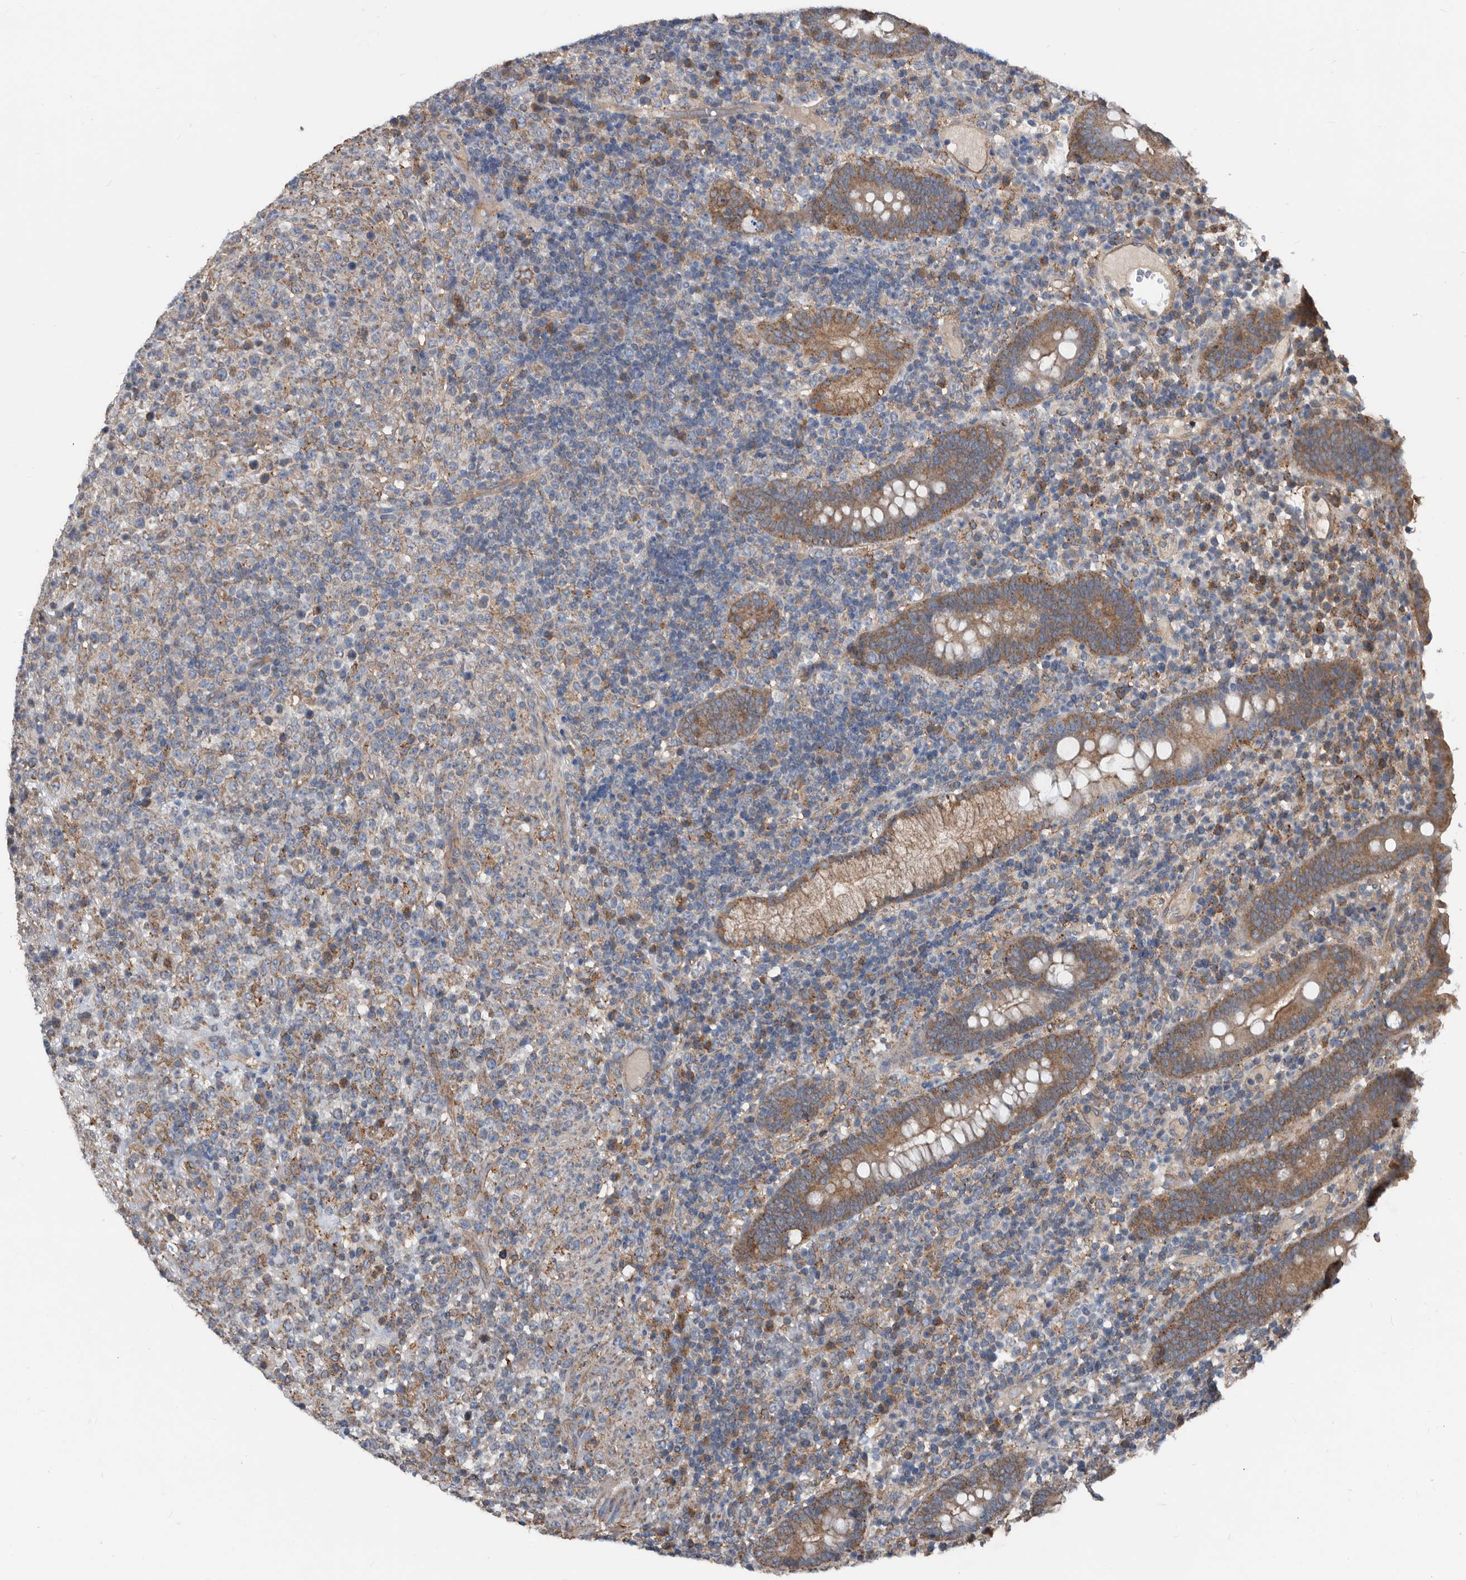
{"staining": {"intensity": "weak", "quantity": ">75%", "location": "cytoplasmic/membranous"}, "tissue": "lymphoma", "cell_type": "Tumor cells", "image_type": "cancer", "snomed": [{"axis": "morphology", "description": "Malignant lymphoma, non-Hodgkin's type, High grade"}, {"axis": "topography", "description": "Colon"}], "caption": "Protein analysis of lymphoma tissue exhibits weak cytoplasmic/membranous positivity in approximately >75% of tumor cells. (DAB (3,3'-diaminobenzidine) IHC, brown staining for protein, blue staining for nuclei).", "gene": "AFAP1", "patient": {"sex": "female", "age": 53}}